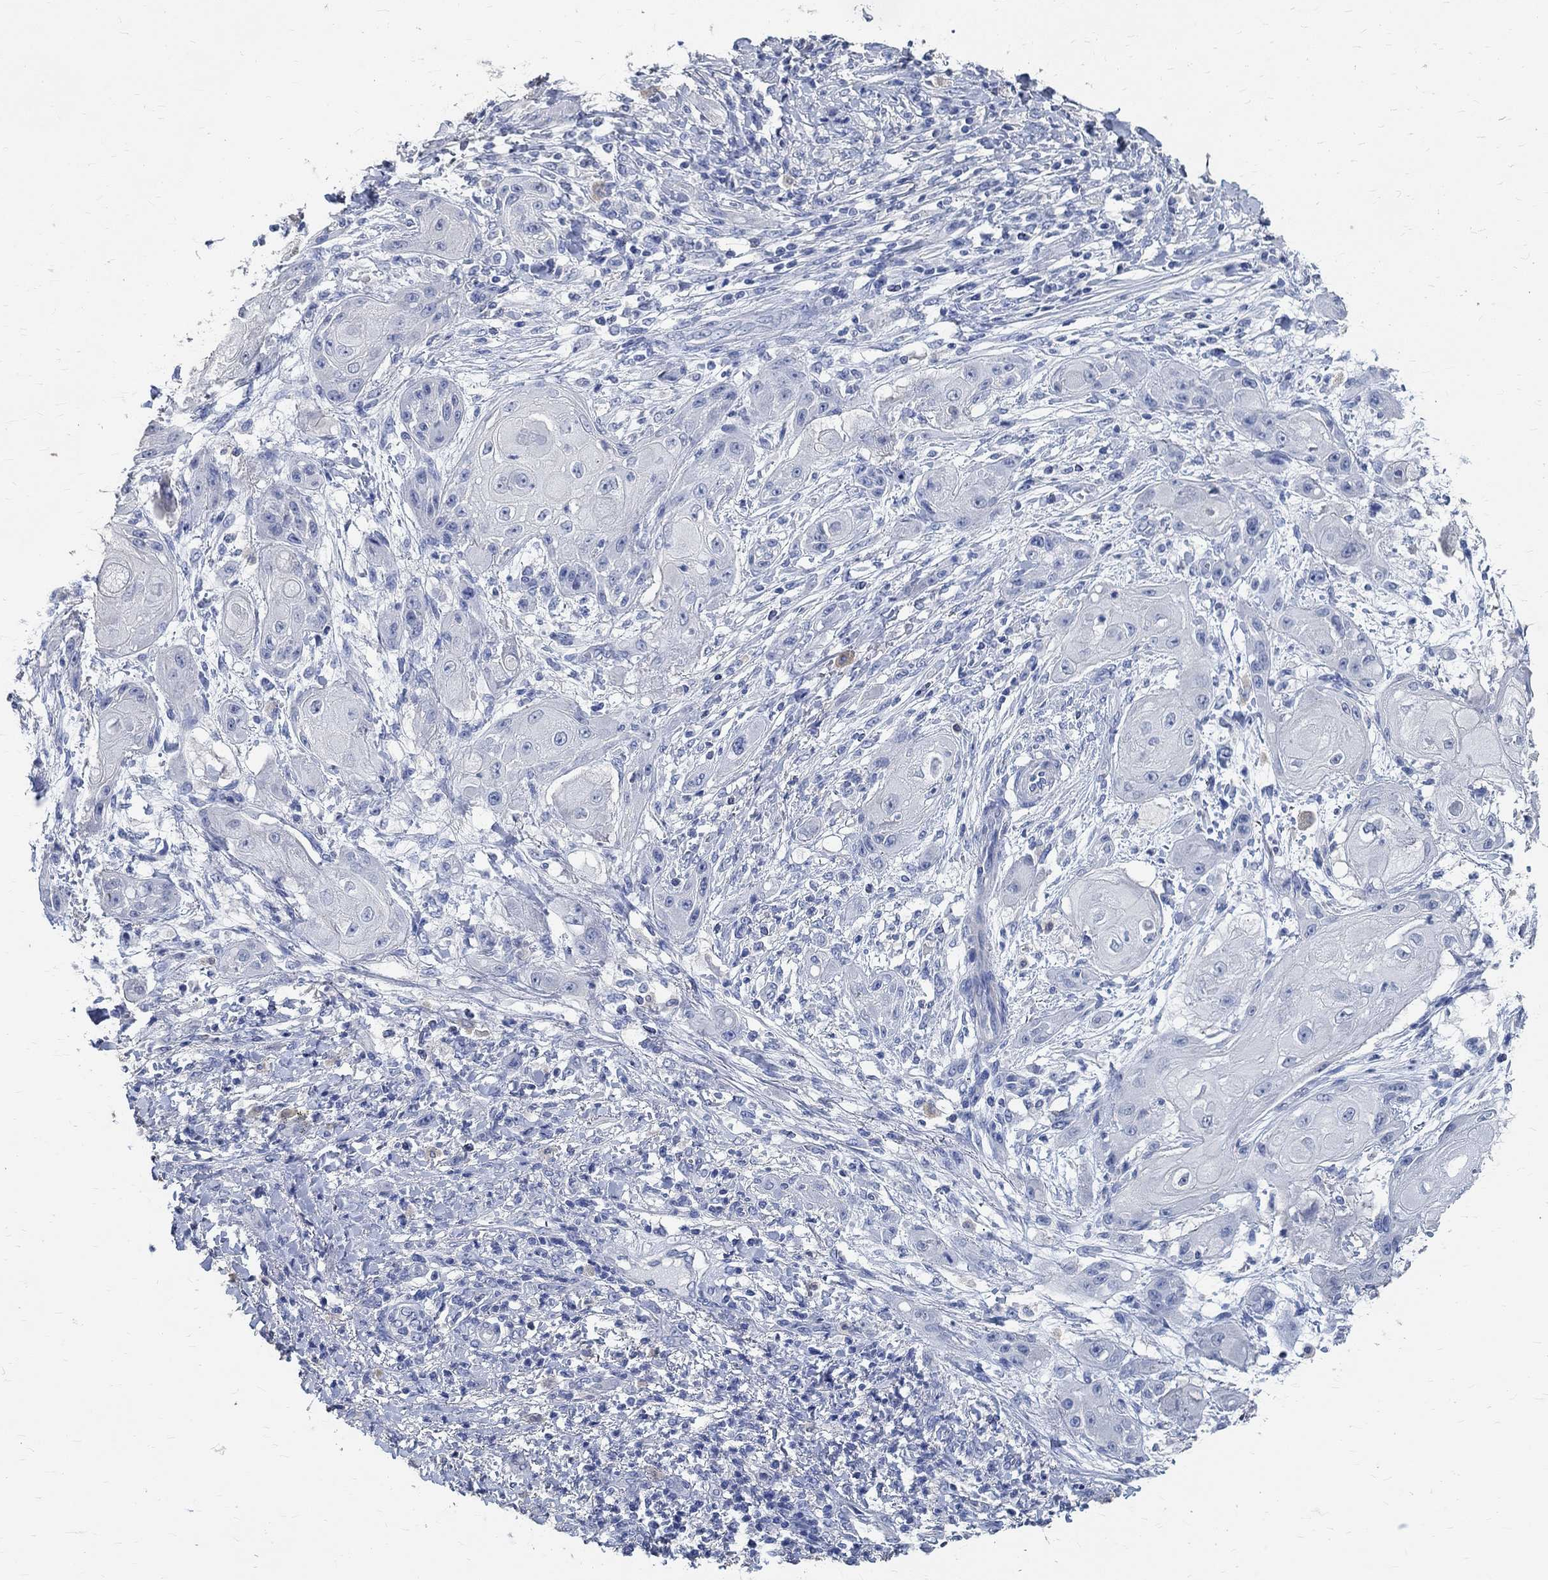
{"staining": {"intensity": "negative", "quantity": "none", "location": "none"}, "tissue": "skin cancer", "cell_type": "Tumor cells", "image_type": "cancer", "snomed": [{"axis": "morphology", "description": "Squamous cell carcinoma, NOS"}, {"axis": "topography", "description": "Skin"}], "caption": "Protein analysis of skin cancer (squamous cell carcinoma) demonstrates no significant staining in tumor cells. (Brightfield microscopy of DAB (3,3'-diaminobenzidine) immunohistochemistry at high magnification).", "gene": "PRX", "patient": {"sex": "male", "age": 62}}